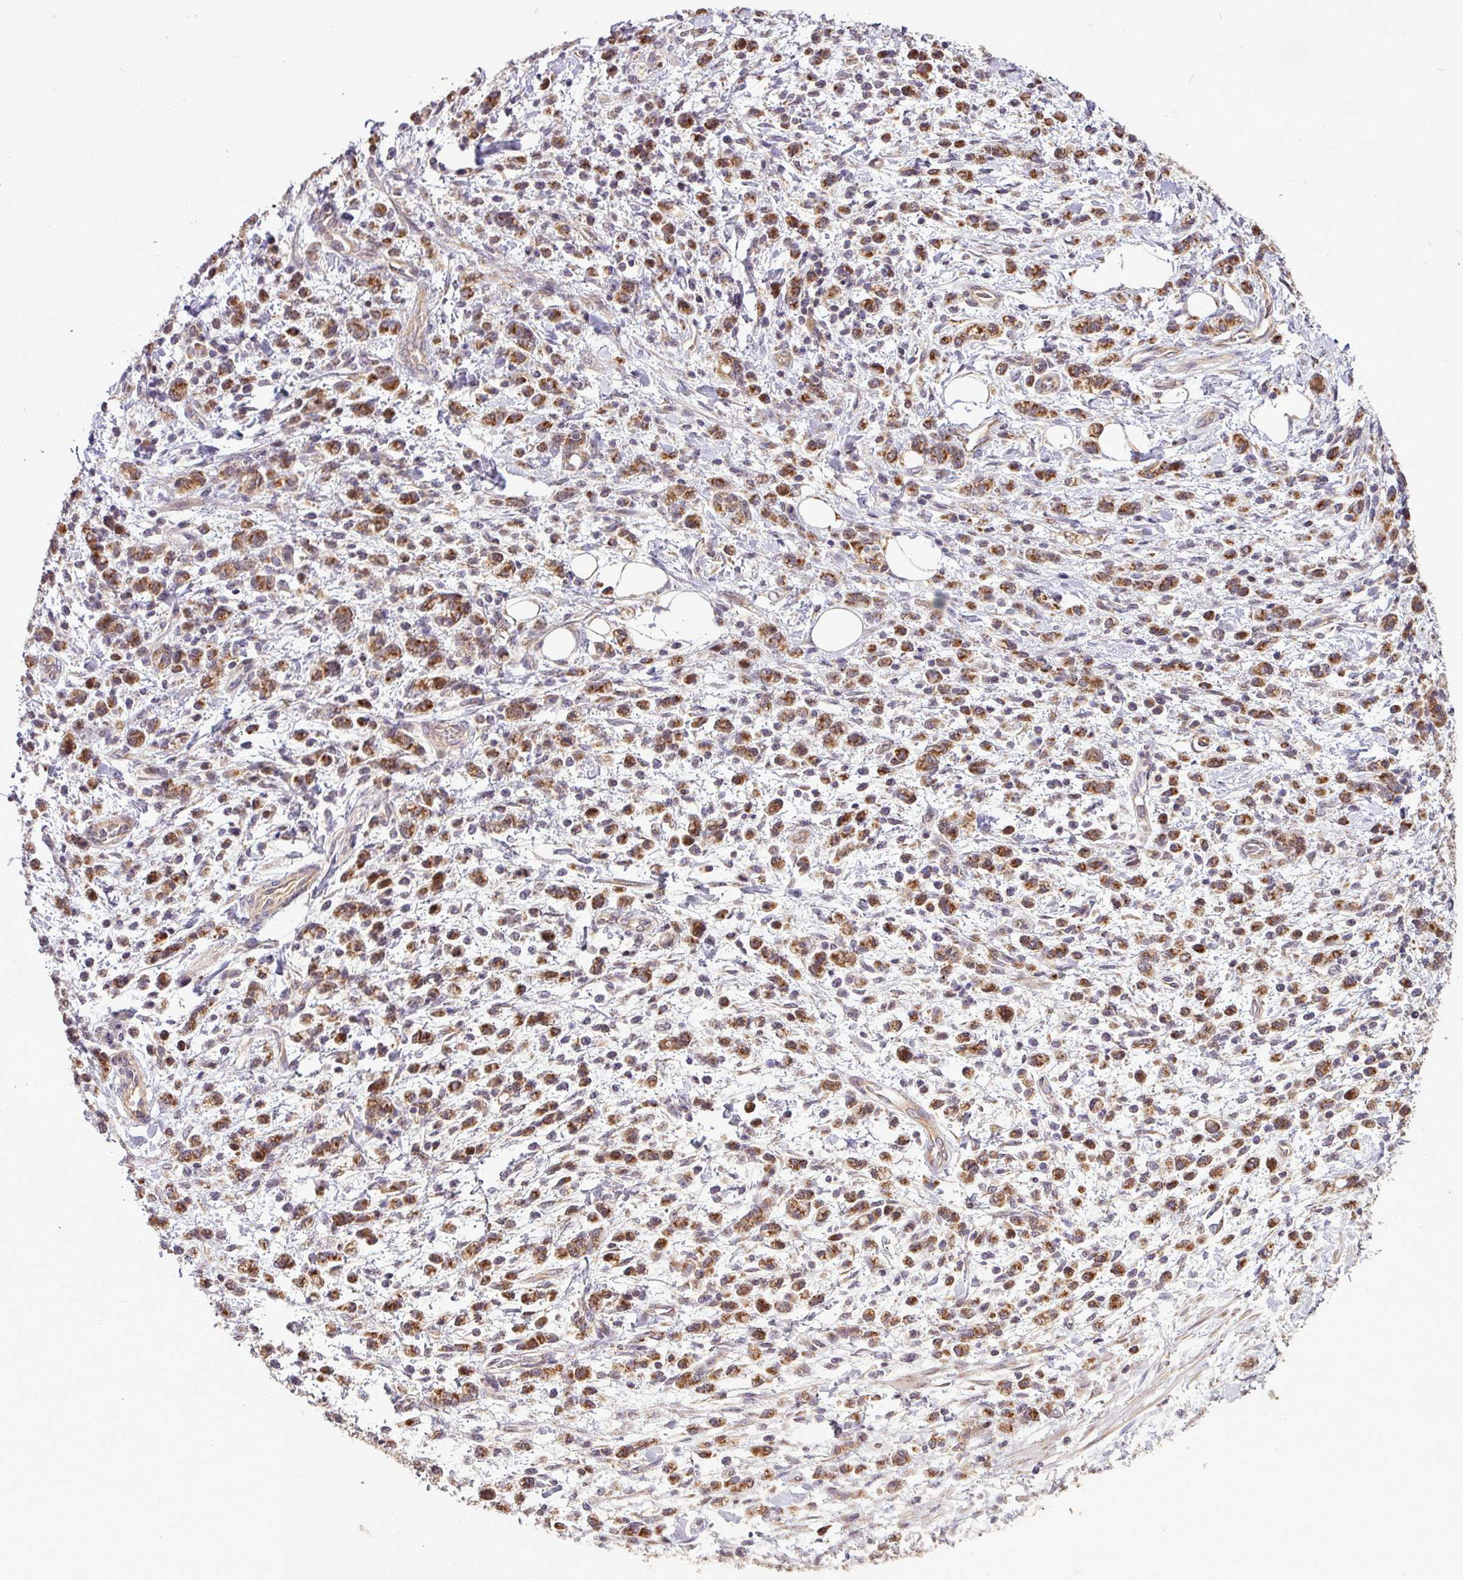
{"staining": {"intensity": "moderate", "quantity": ">75%", "location": "cytoplasmic/membranous"}, "tissue": "stomach cancer", "cell_type": "Tumor cells", "image_type": "cancer", "snomed": [{"axis": "morphology", "description": "Adenocarcinoma, NOS"}, {"axis": "topography", "description": "Stomach"}], "caption": "Protein expression analysis of stomach cancer (adenocarcinoma) displays moderate cytoplasmic/membranous expression in approximately >75% of tumor cells. Using DAB (3,3'-diaminobenzidine) (brown) and hematoxylin (blue) stains, captured at high magnification using brightfield microscopy.", "gene": "YPEL3", "patient": {"sex": "male", "age": 77}}